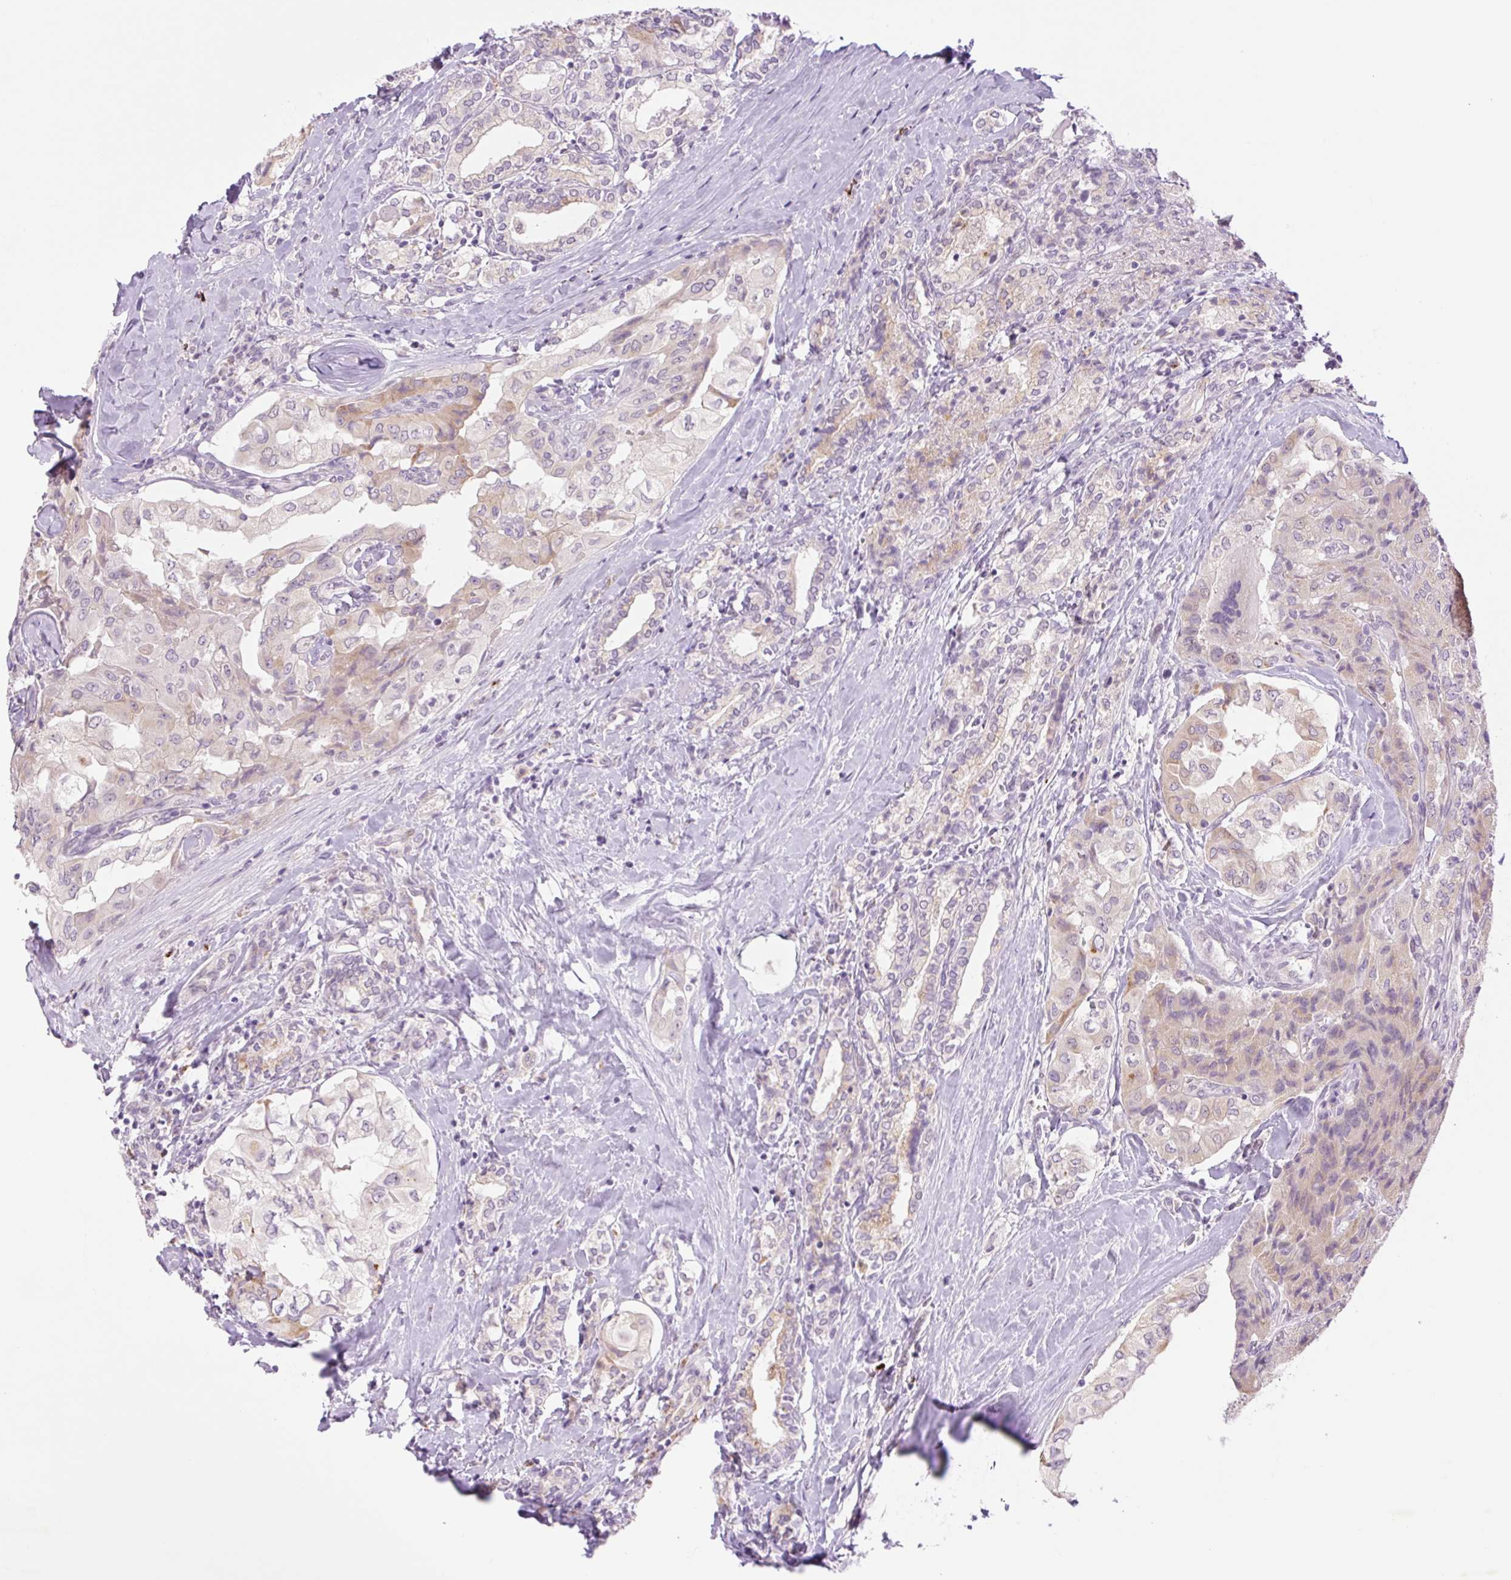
{"staining": {"intensity": "moderate", "quantity": "25%-75%", "location": "cytoplasmic/membranous"}, "tissue": "thyroid cancer", "cell_type": "Tumor cells", "image_type": "cancer", "snomed": [{"axis": "morphology", "description": "Normal tissue, NOS"}, {"axis": "morphology", "description": "Papillary adenocarcinoma, NOS"}, {"axis": "topography", "description": "Thyroid gland"}], "caption": "Thyroid cancer was stained to show a protein in brown. There is medium levels of moderate cytoplasmic/membranous positivity in about 25%-75% of tumor cells.", "gene": "SPRYD4", "patient": {"sex": "female", "age": 59}}